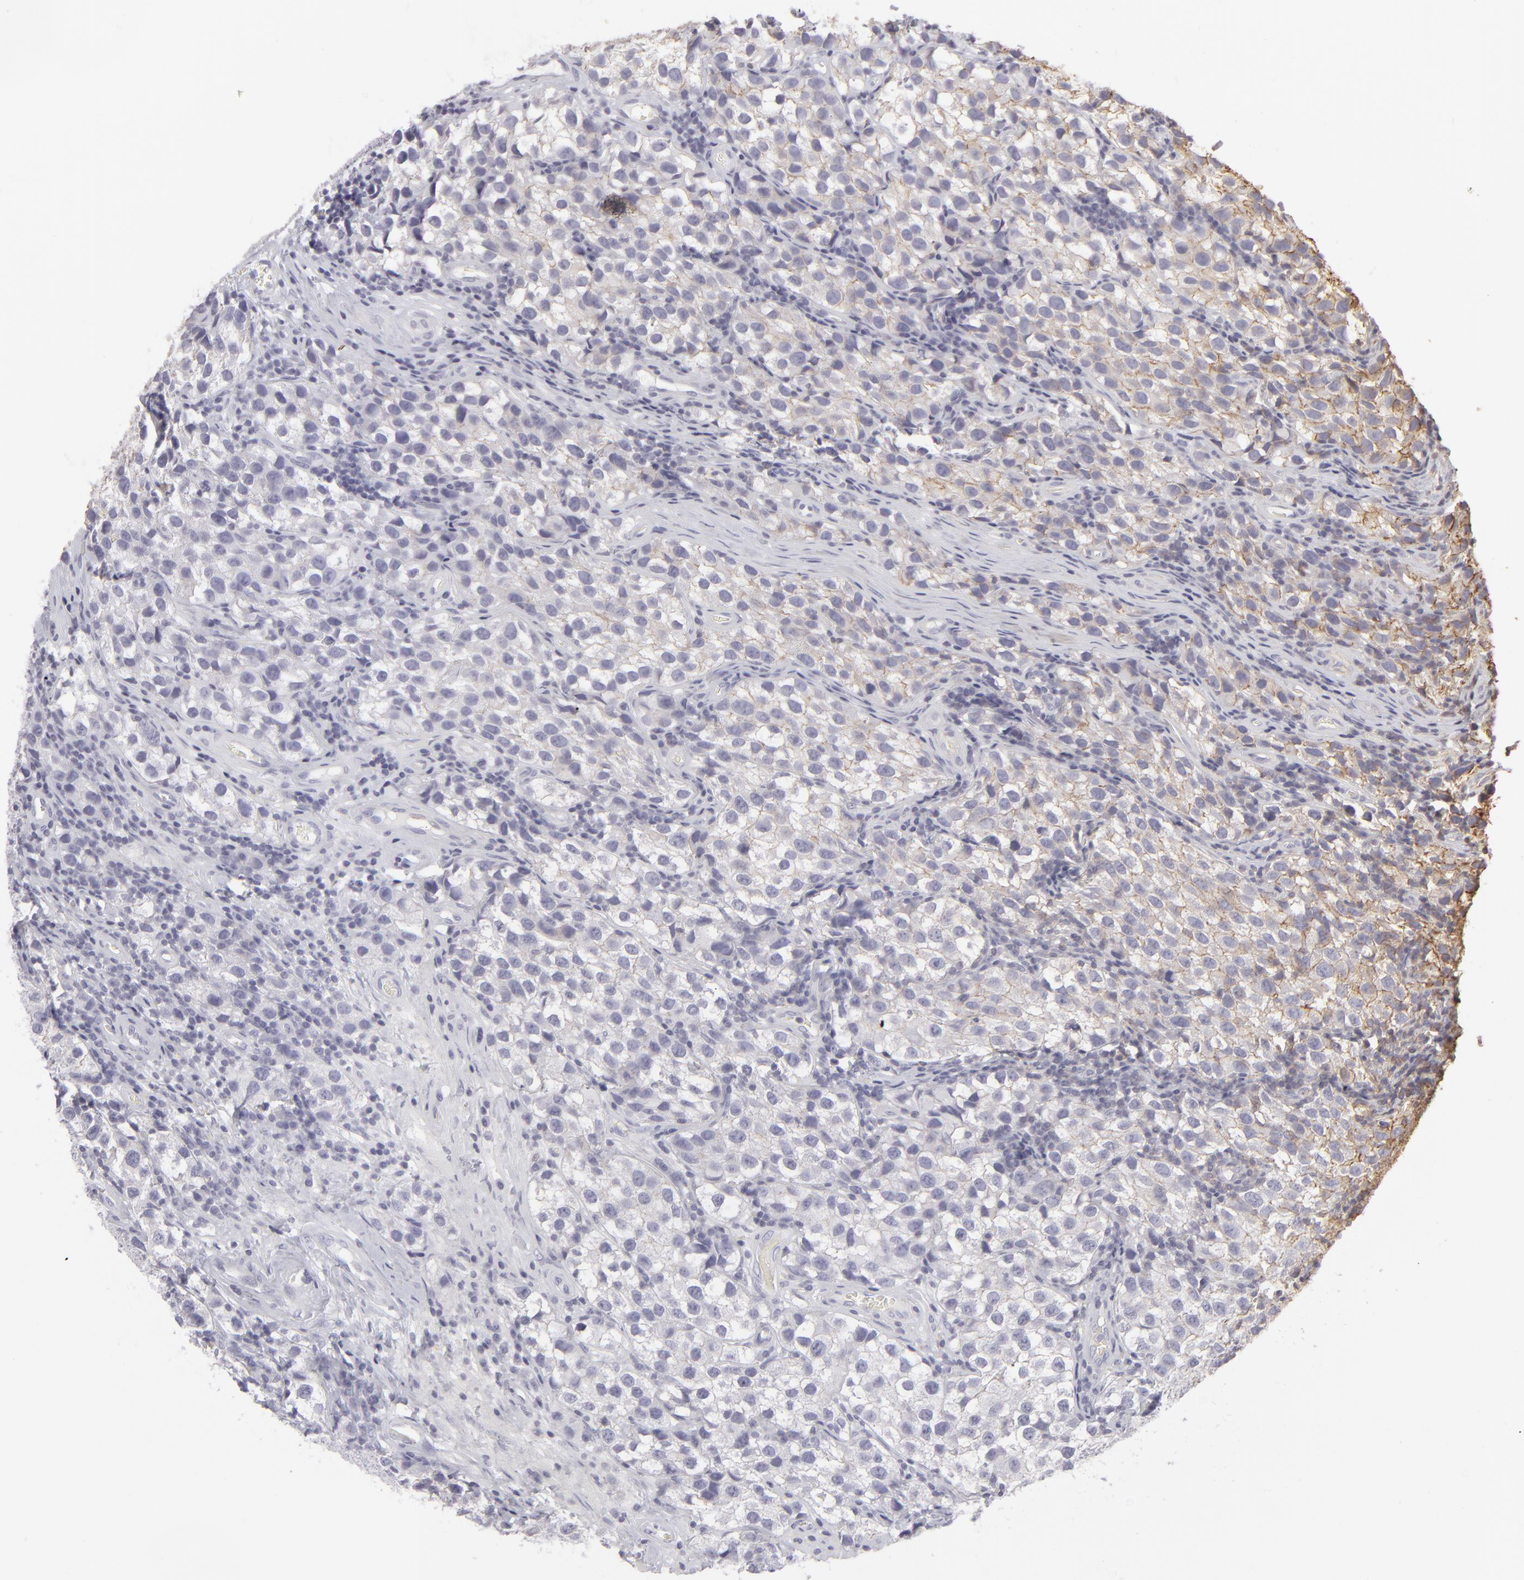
{"staining": {"intensity": "weak", "quantity": "<25%", "location": "cytoplasmic/membranous"}, "tissue": "testis cancer", "cell_type": "Tumor cells", "image_type": "cancer", "snomed": [{"axis": "morphology", "description": "Seminoma, NOS"}, {"axis": "topography", "description": "Testis"}], "caption": "The IHC micrograph has no significant positivity in tumor cells of testis seminoma tissue.", "gene": "ACTB", "patient": {"sex": "male", "age": 39}}